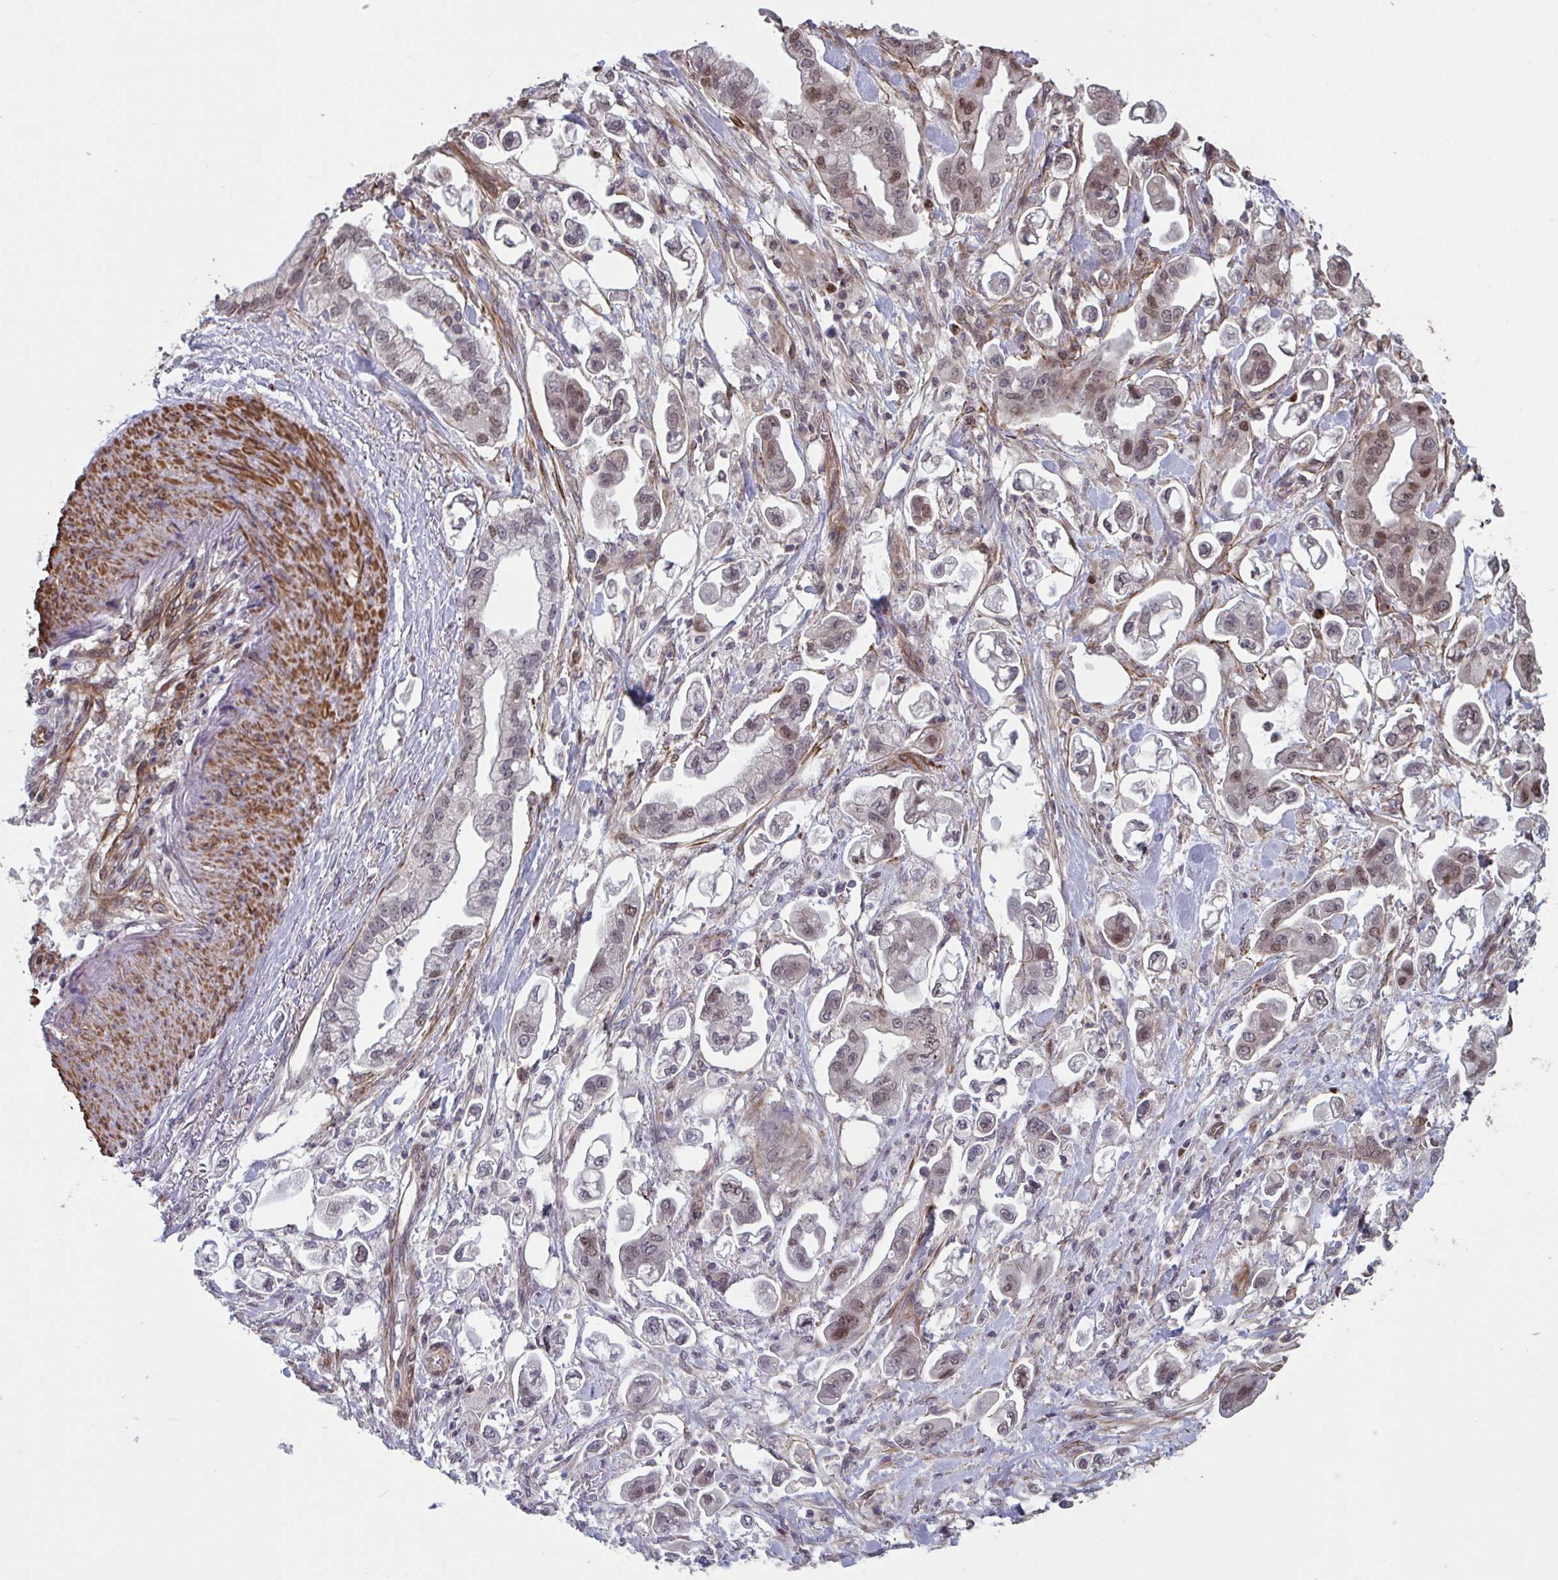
{"staining": {"intensity": "moderate", "quantity": "<25%", "location": "nuclear"}, "tissue": "stomach cancer", "cell_type": "Tumor cells", "image_type": "cancer", "snomed": [{"axis": "morphology", "description": "Adenocarcinoma, NOS"}, {"axis": "topography", "description": "Stomach"}], "caption": "A histopathology image of stomach cancer (adenocarcinoma) stained for a protein shows moderate nuclear brown staining in tumor cells. The protein is shown in brown color, while the nuclei are stained blue.", "gene": "IPO5", "patient": {"sex": "male", "age": 62}}